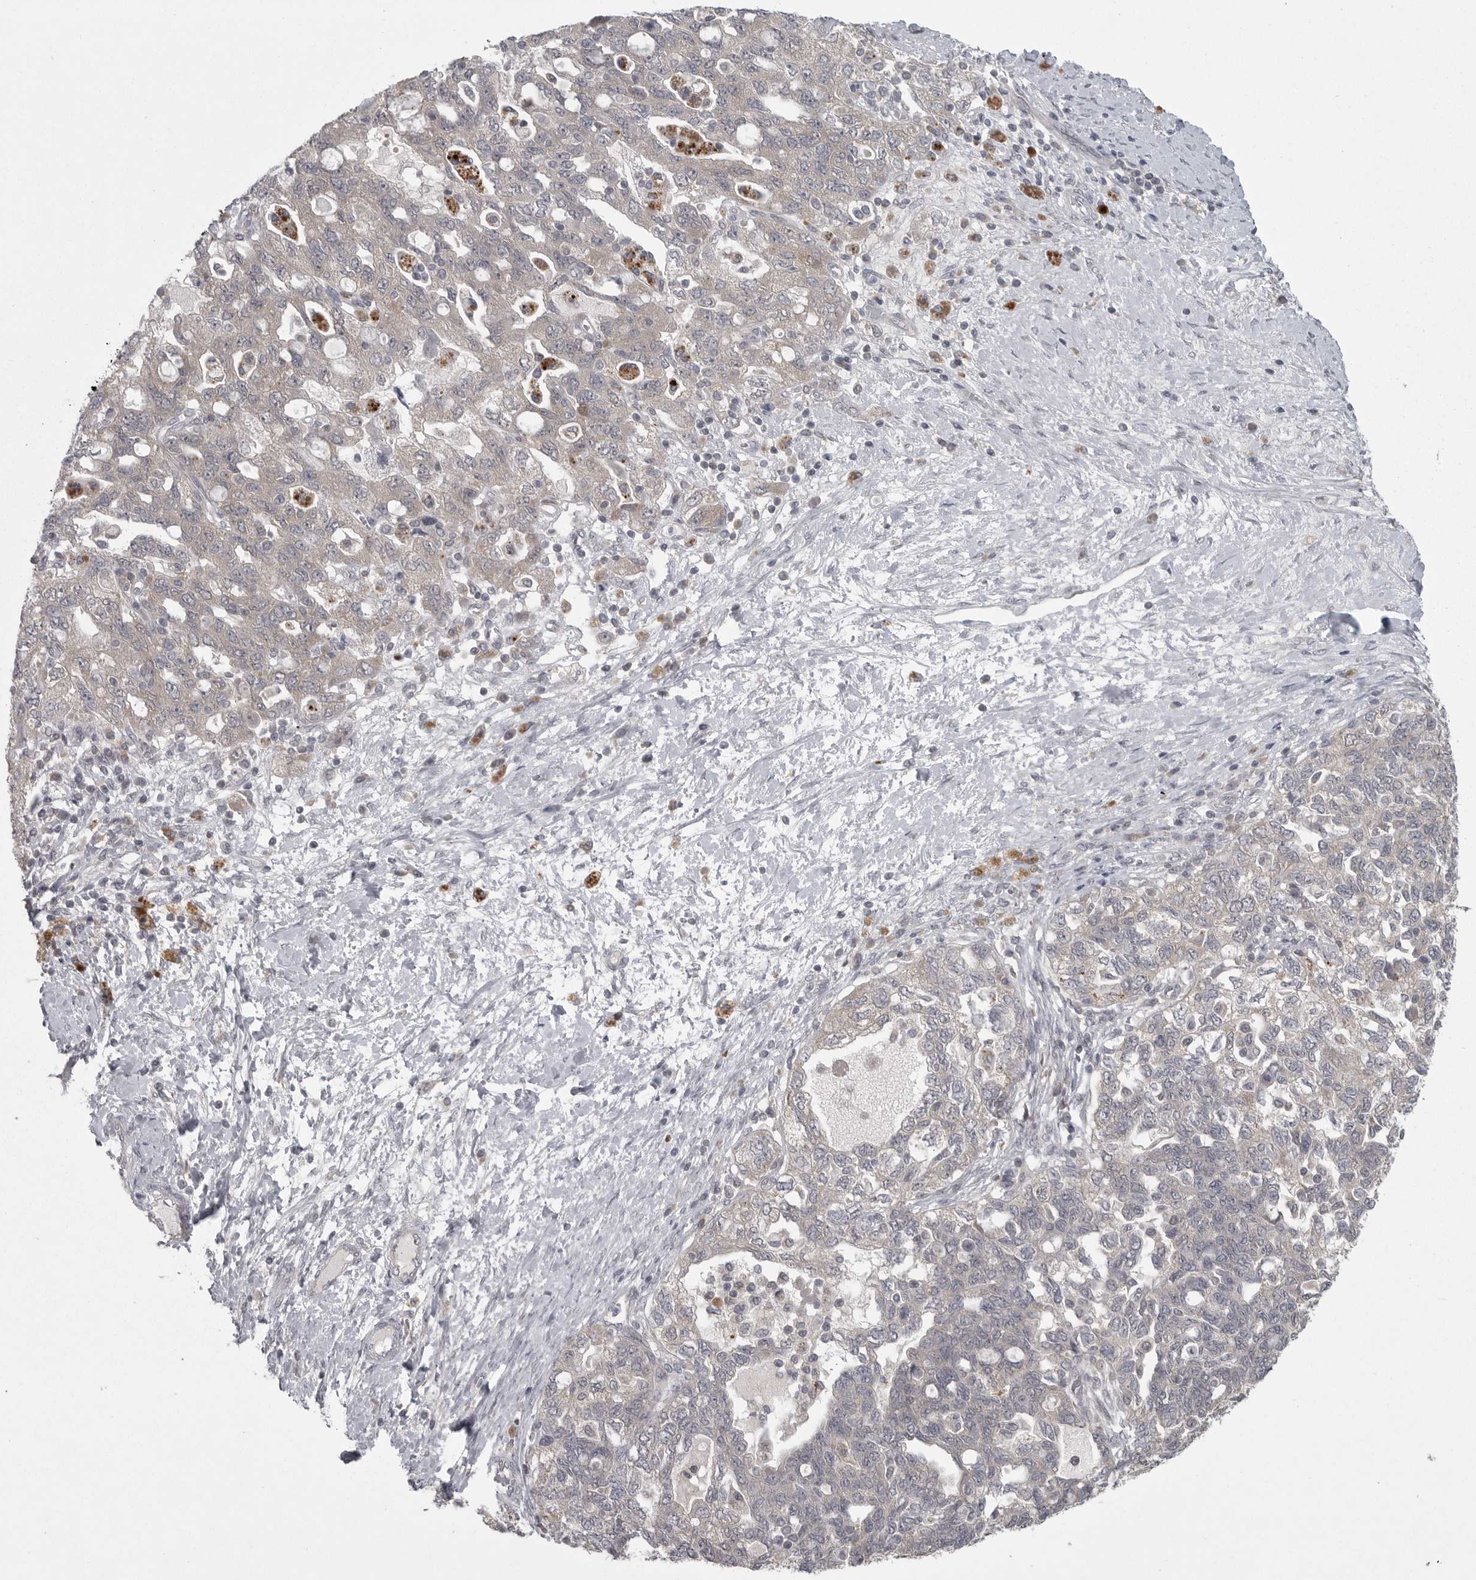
{"staining": {"intensity": "negative", "quantity": "none", "location": "none"}, "tissue": "ovarian cancer", "cell_type": "Tumor cells", "image_type": "cancer", "snomed": [{"axis": "morphology", "description": "Carcinoma, NOS"}, {"axis": "morphology", "description": "Cystadenocarcinoma, serous, NOS"}, {"axis": "topography", "description": "Ovary"}], "caption": "High magnification brightfield microscopy of ovarian serous cystadenocarcinoma stained with DAB (3,3'-diaminobenzidine) (brown) and counterstained with hematoxylin (blue): tumor cells show no significant positivity.", "gene": "PHF13", "patient": {"sex": "female", "age": 69}}